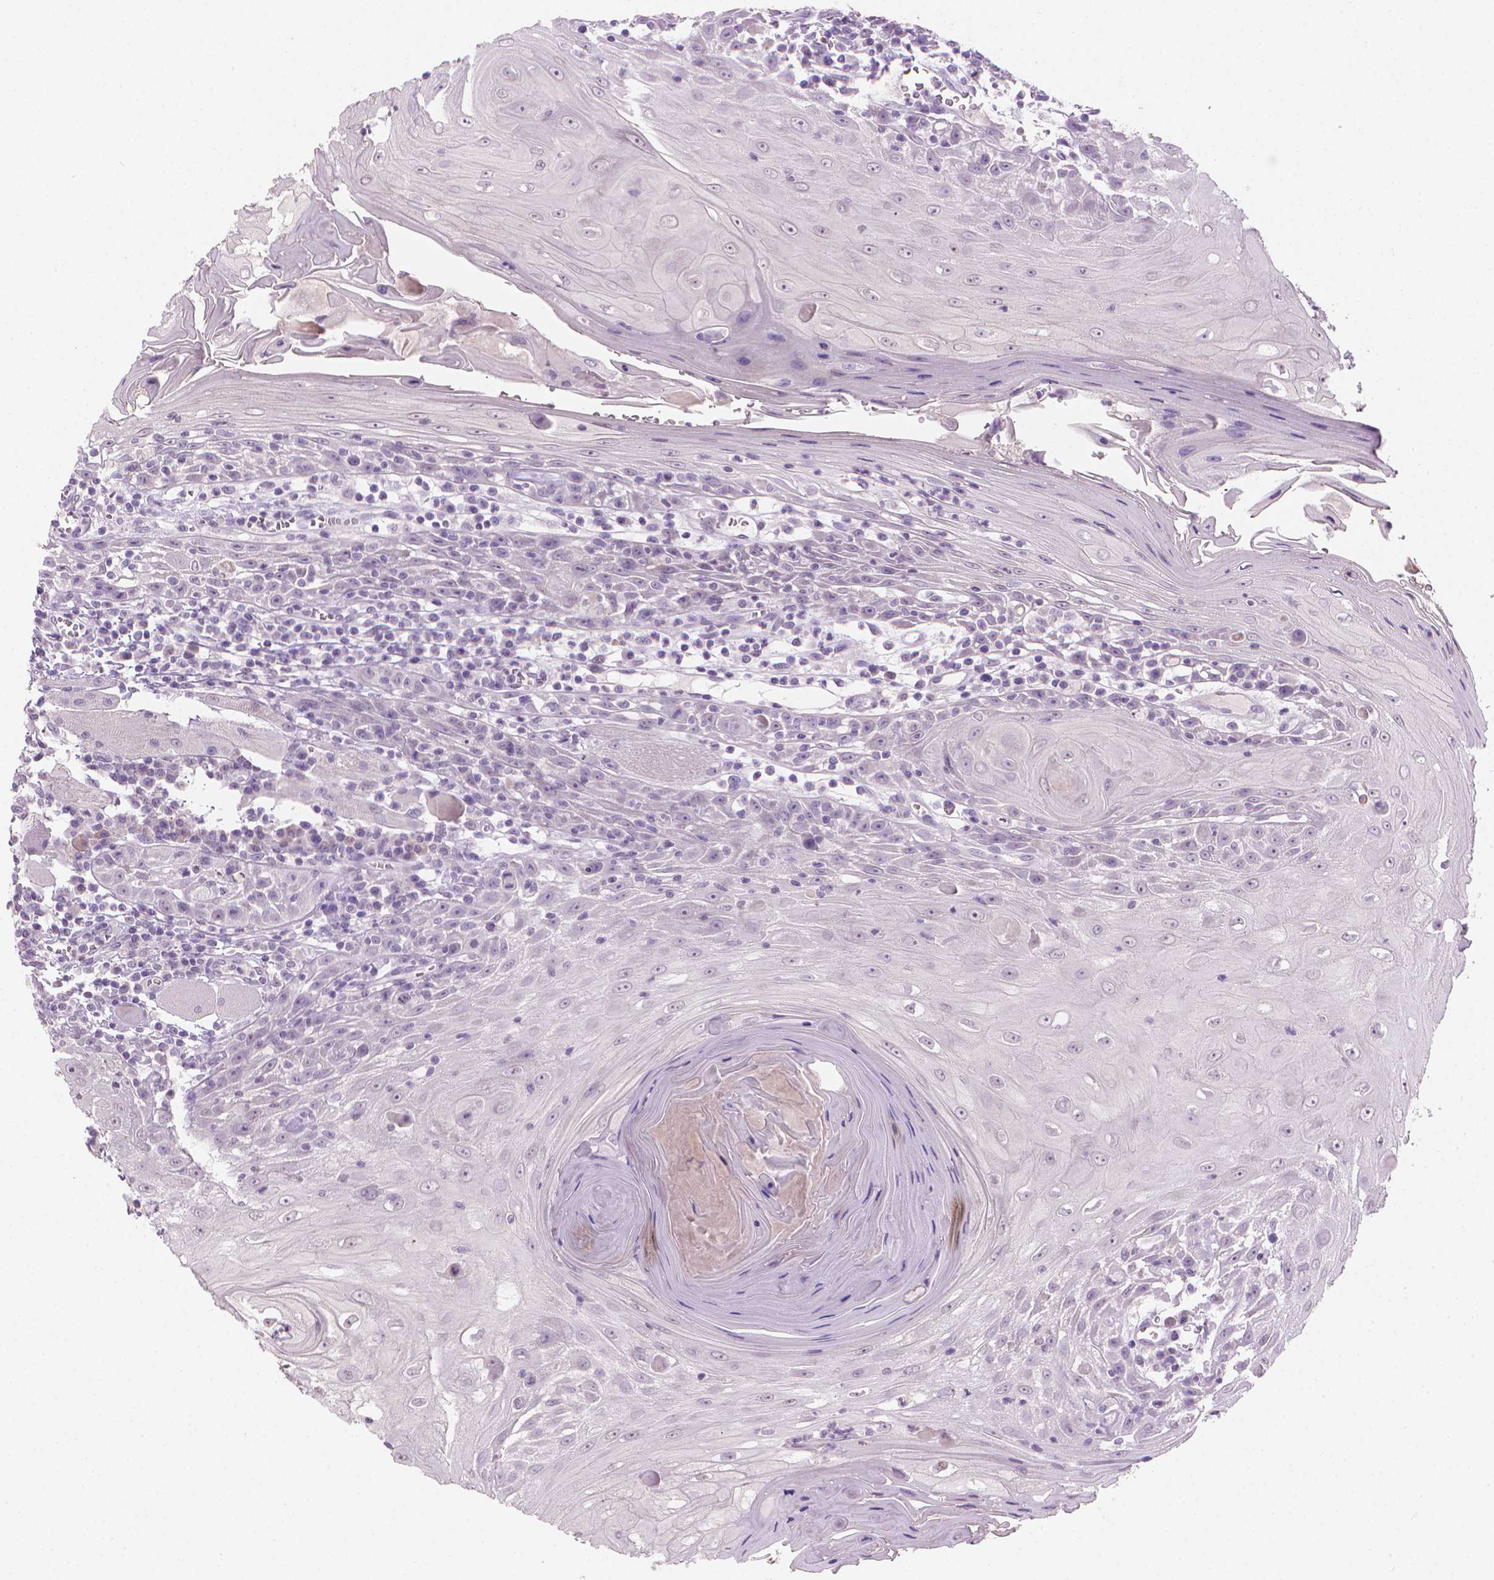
{"staining": {"intensity": "negative", "quantity": "none", "location": "none"}, "tissue": "head and neck cancer", "cell_type": "Tumor cells", "image_type": "cancer", "snomed": [{"axis": "morphology", "description": "Normal tissue, NOS"}, {"axis": "morphology", "description": "Squamous cell carcinoma, NOS"}, {"axis": "topography", "description": "Oral tissue"}, {"axis": "topography", "description": "Head-Neck"}], "caption": "An IHC histopathology image of squamous cell carcinoma (head and neck) is shown. There is no staining in tumor cells of squamous cell carcinoma (head and neck). (DAB (3,3'-diaminobenzidine) immunohistochemistry (IHC), high magnification).", "gene": "MLANA", "patient": {"sex": "male", "age": 52}}